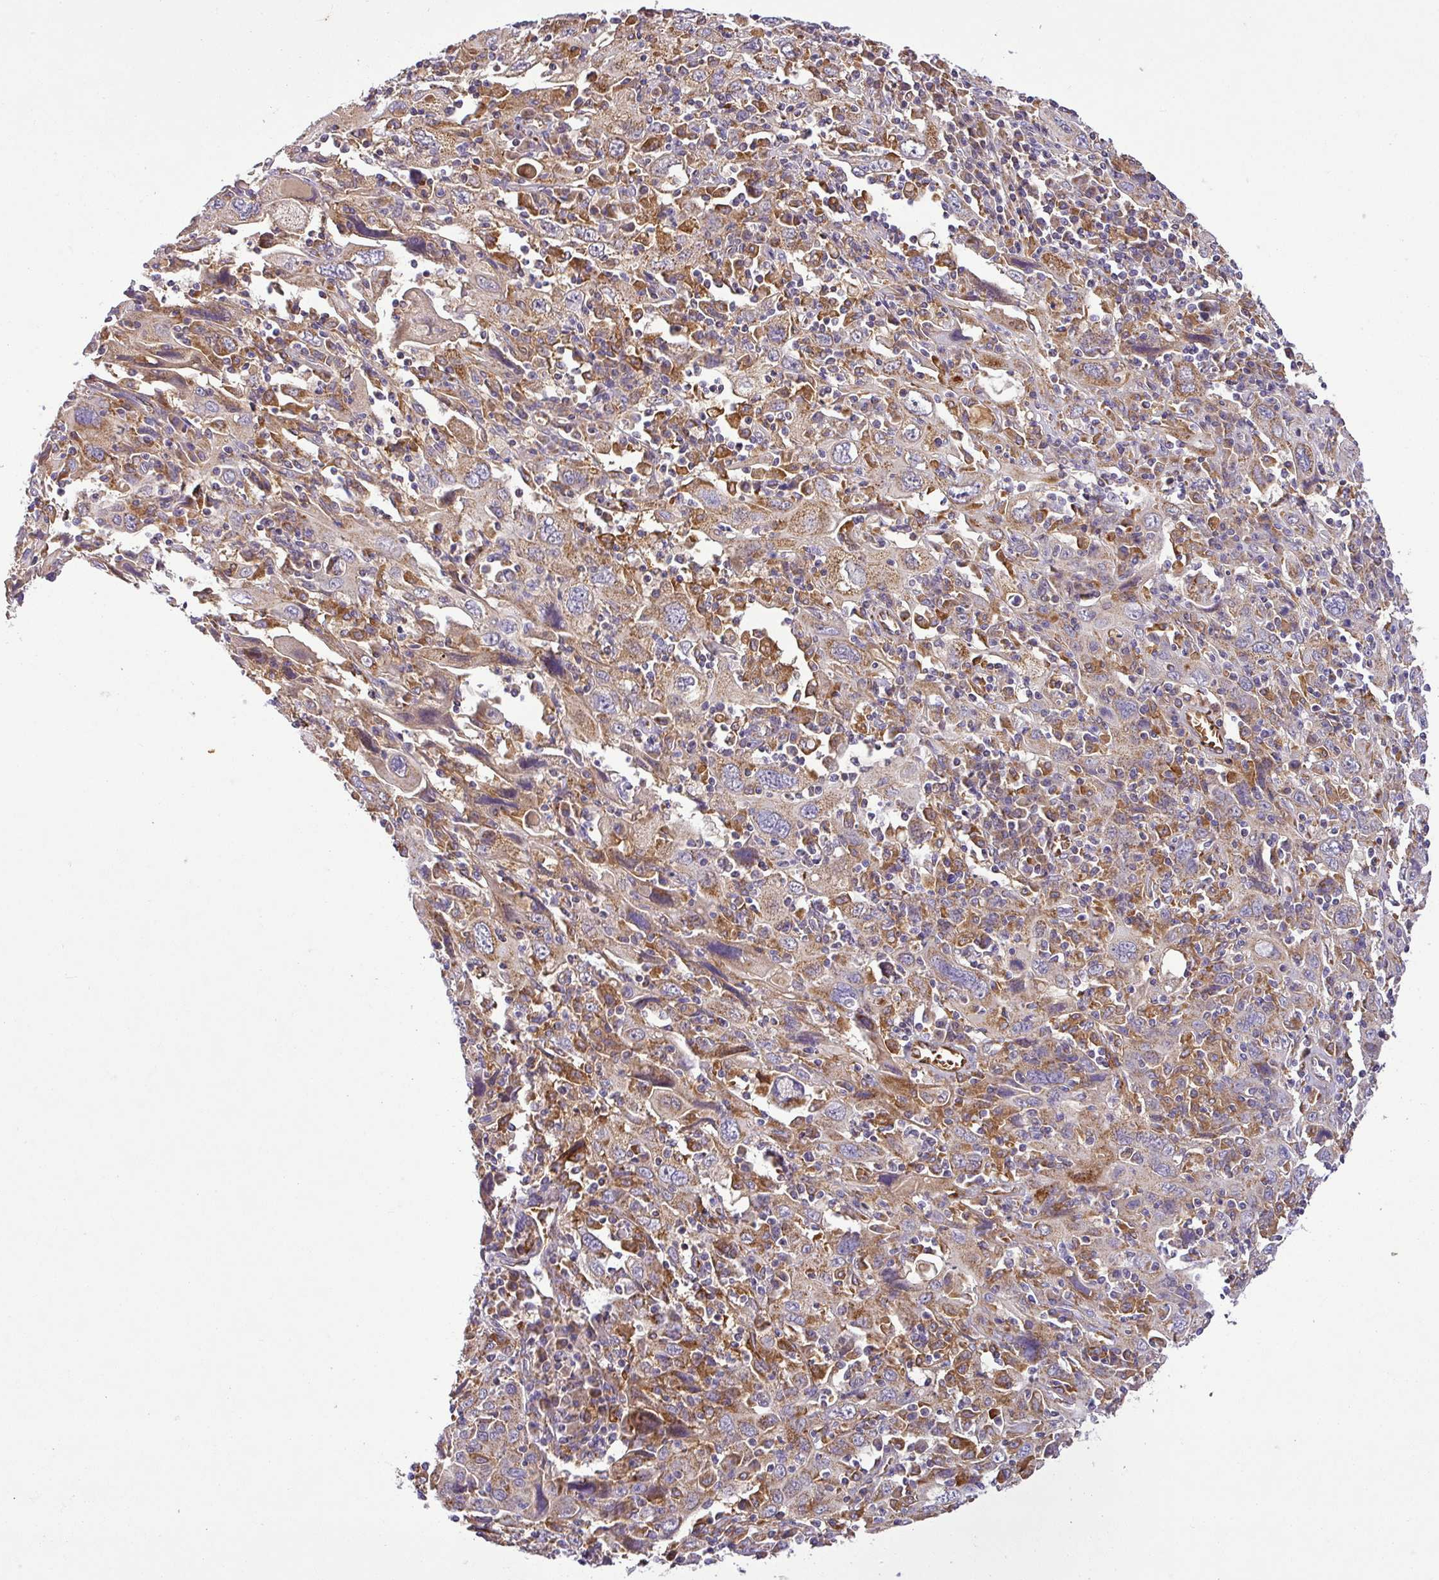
{"staining": {"intensity": "moderate", "quantity": ">75%", "location": "cytoplasmic/membranous"}, "tissue": "cervical cancer", "cell_type": "Tumor cells", "image_type": "cancer", "snomed": [{"axis": "morphology", "description": "Squamous cell carcinoma, NOS"}, {"axis": "topography", "description": "Cervix"}], "caption": "Approximately >75% of tumor cells in human cervical squamous cell carcinoma show moderate cytoplasmic/membranous protein staining as visualized by brown immunohistochemical staining.", "gene": "ZNF513", "patient": {"sex": "female", "age": 46}}